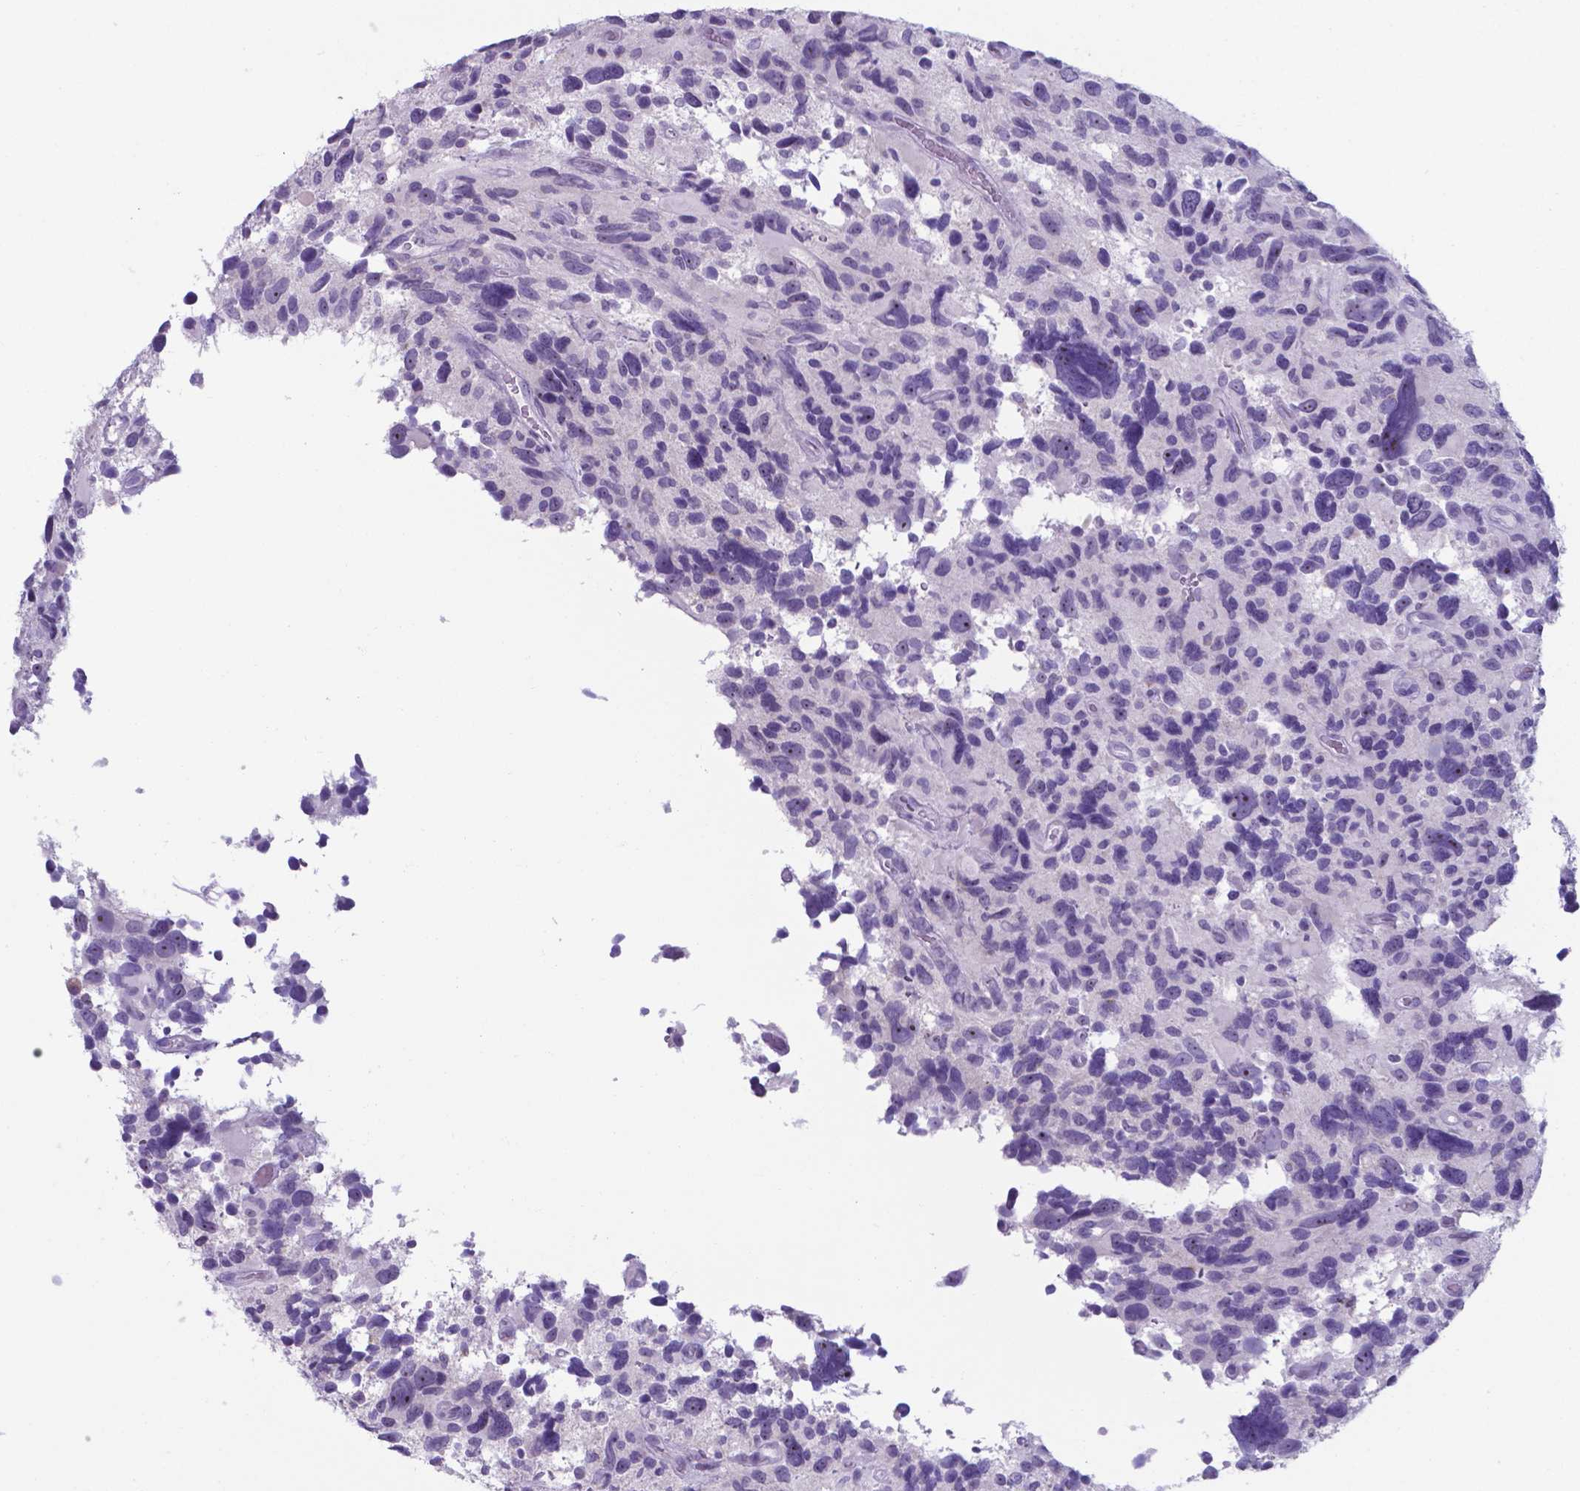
{"staining": {"intensity": "negative", "quantity": "none", "location": "none"}, "tissue": "glioma", "cell_type": "Tumor cells", "image_type": "cancer", "snomed": [{"axis": "morphology", "description": "Glioma, malignant, High grade"}, {"axis": "topography", "description": "Brain"}], "caption": "Tumor cells are negative for brown protein staining in glioma.", "gene": "AP5B1", "patient": {"sex": "male", "age": 46}}